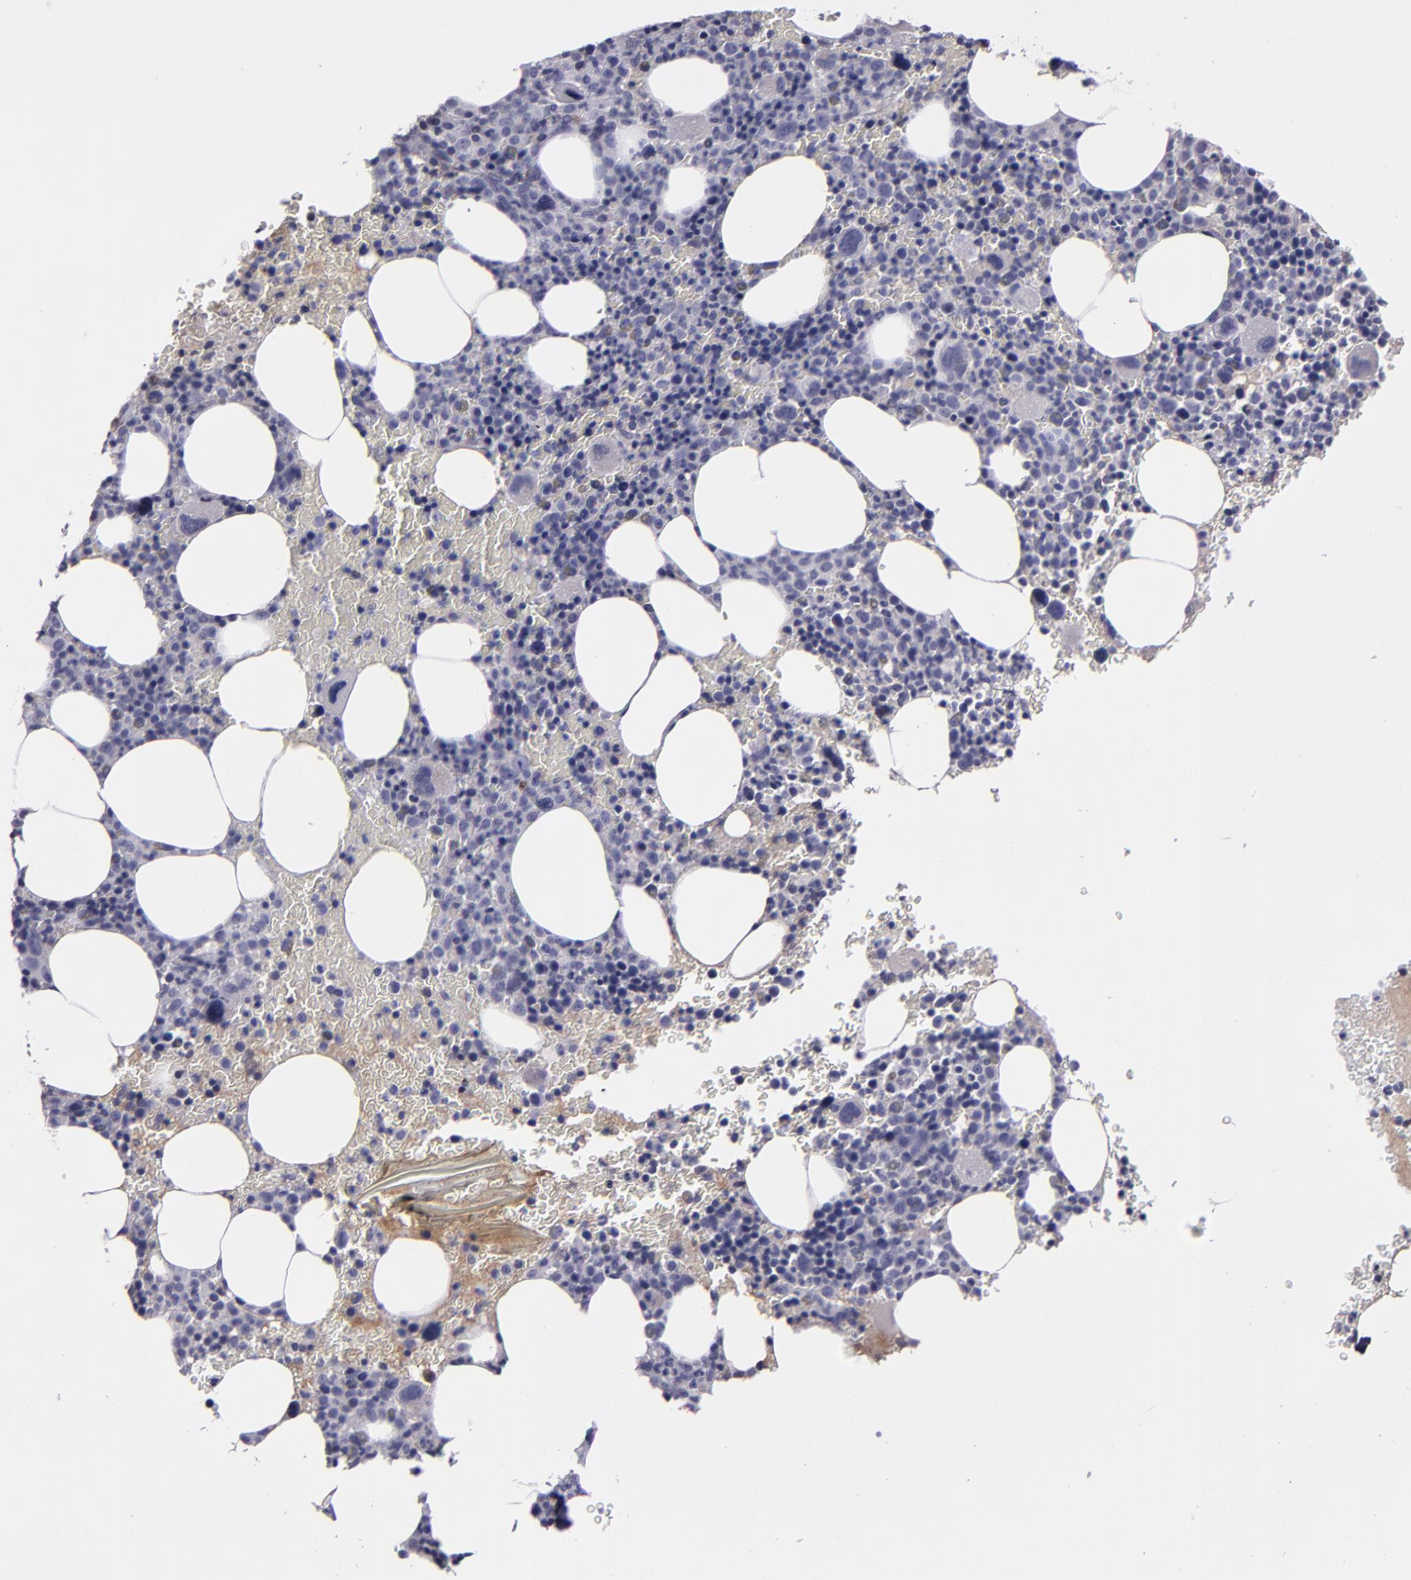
{"staining": {"intensity": "negative", "quantity": "none", "location": "none"}, "tissue": "bone marrow", "cell_type": "Hematopoietic cells", "image_type": "normal", "snomed": [{"axis": "morphology", "description": "Normal tissue, NOS"}, {"axis": "topography", "description": "Bone marrow"}], "caption": "This is a photomicrograph of immunohistochemistry staining of benign bone marrow, which shows no positivity in hematopoietic cells.", "gene": "MASP1", "patient": {"sex": "male", "age": 68}}